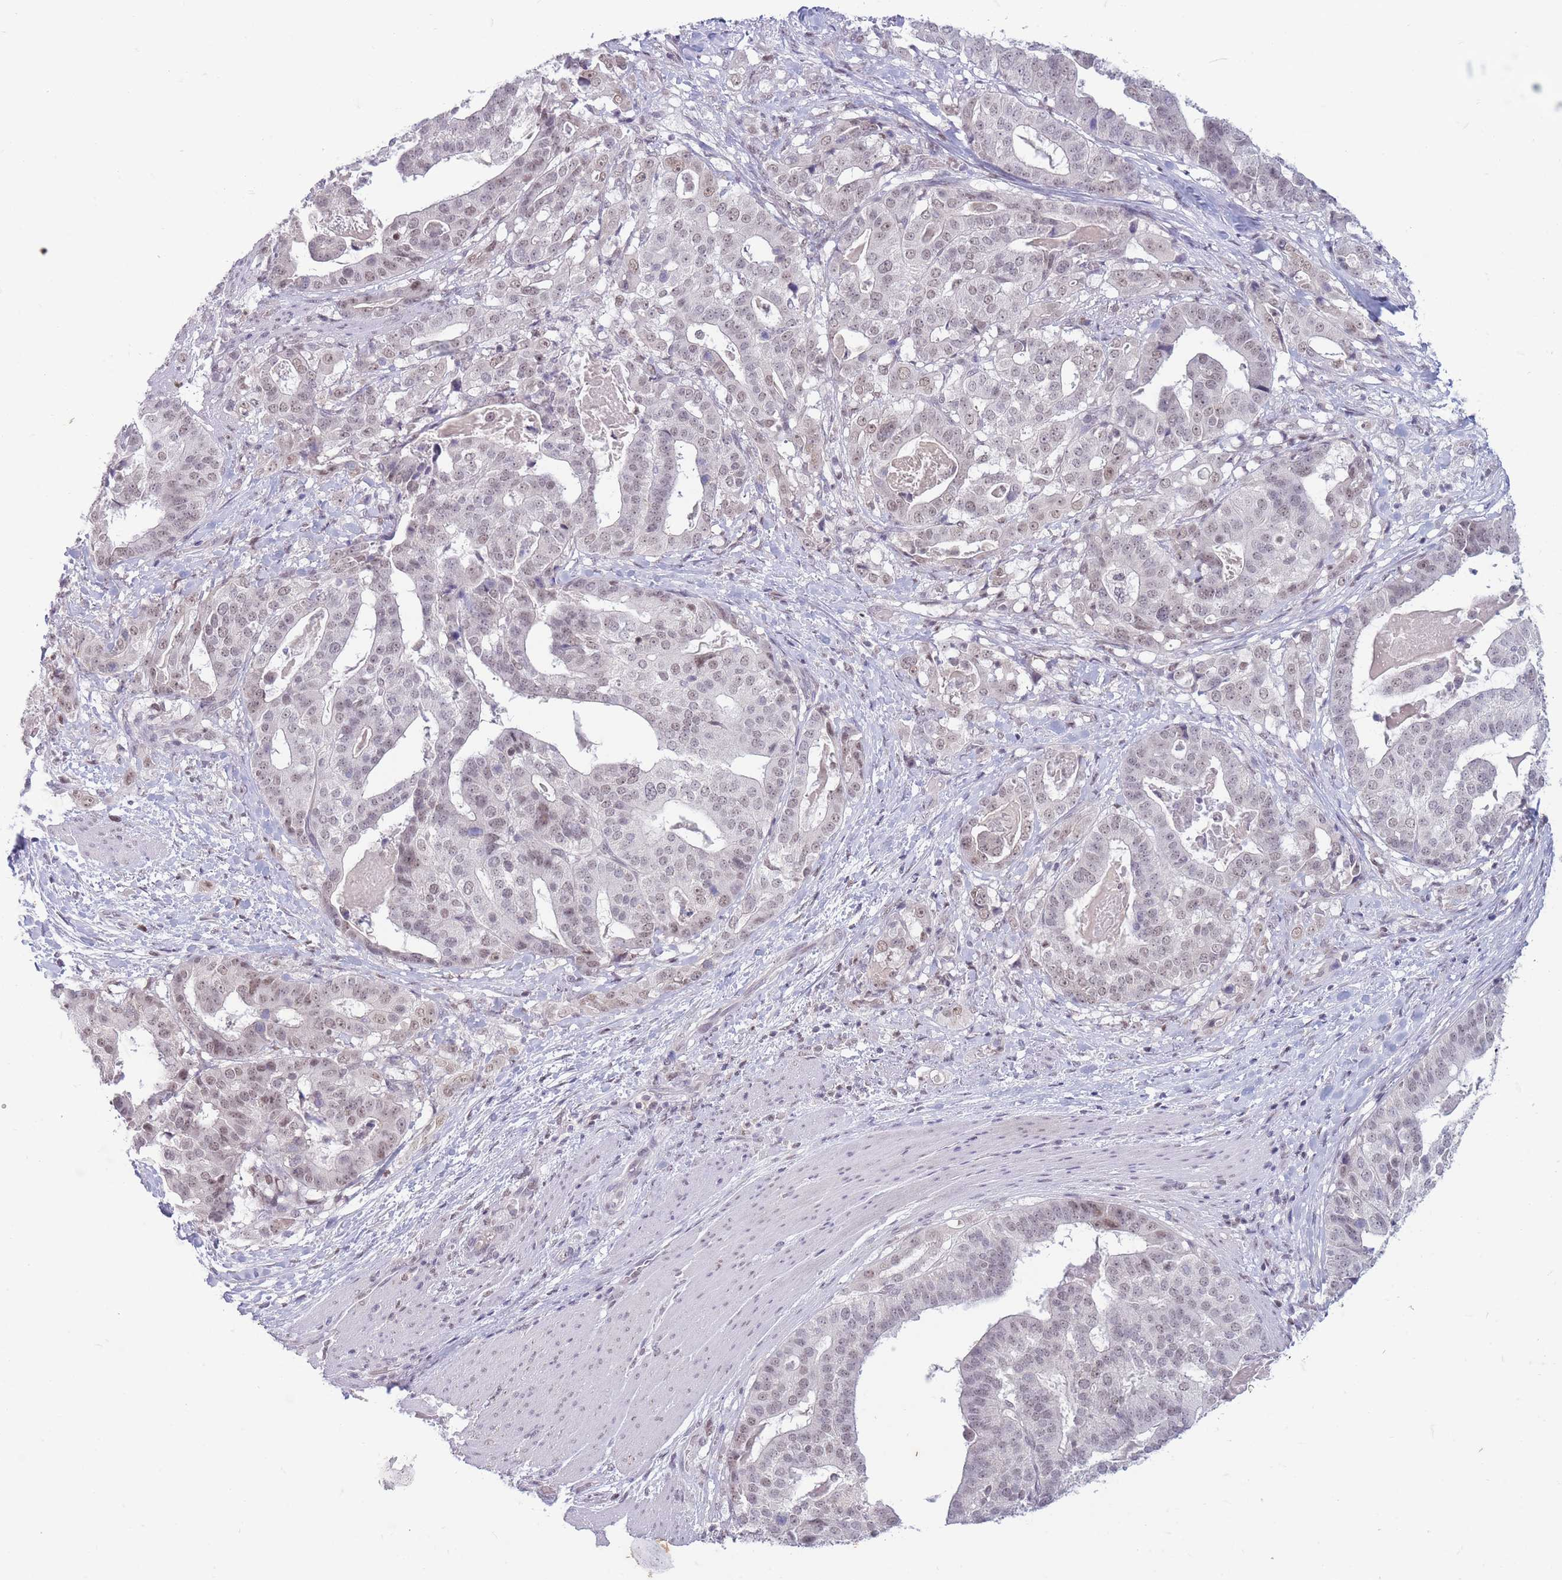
{"staining": {"intensity": "weak", "quantity": "25%-75%", "location": "nuclear"}, "tissue": "stomach cancer", "cell_type": "Tumor cells", "image_type": "cancer", "snomed": [{"axis": "morphology", "description": "Adenocarcinoma, NOS"}, {"axis": "topography", "description": "Stomach"}], "caption": "A micrograph of adenocarcinoma (stomach) stained for a protein reveals weak nuclear brown staining in tumor cells.", "gene": "ARID3B", "patient": {"sex": "male", "age": 48}}